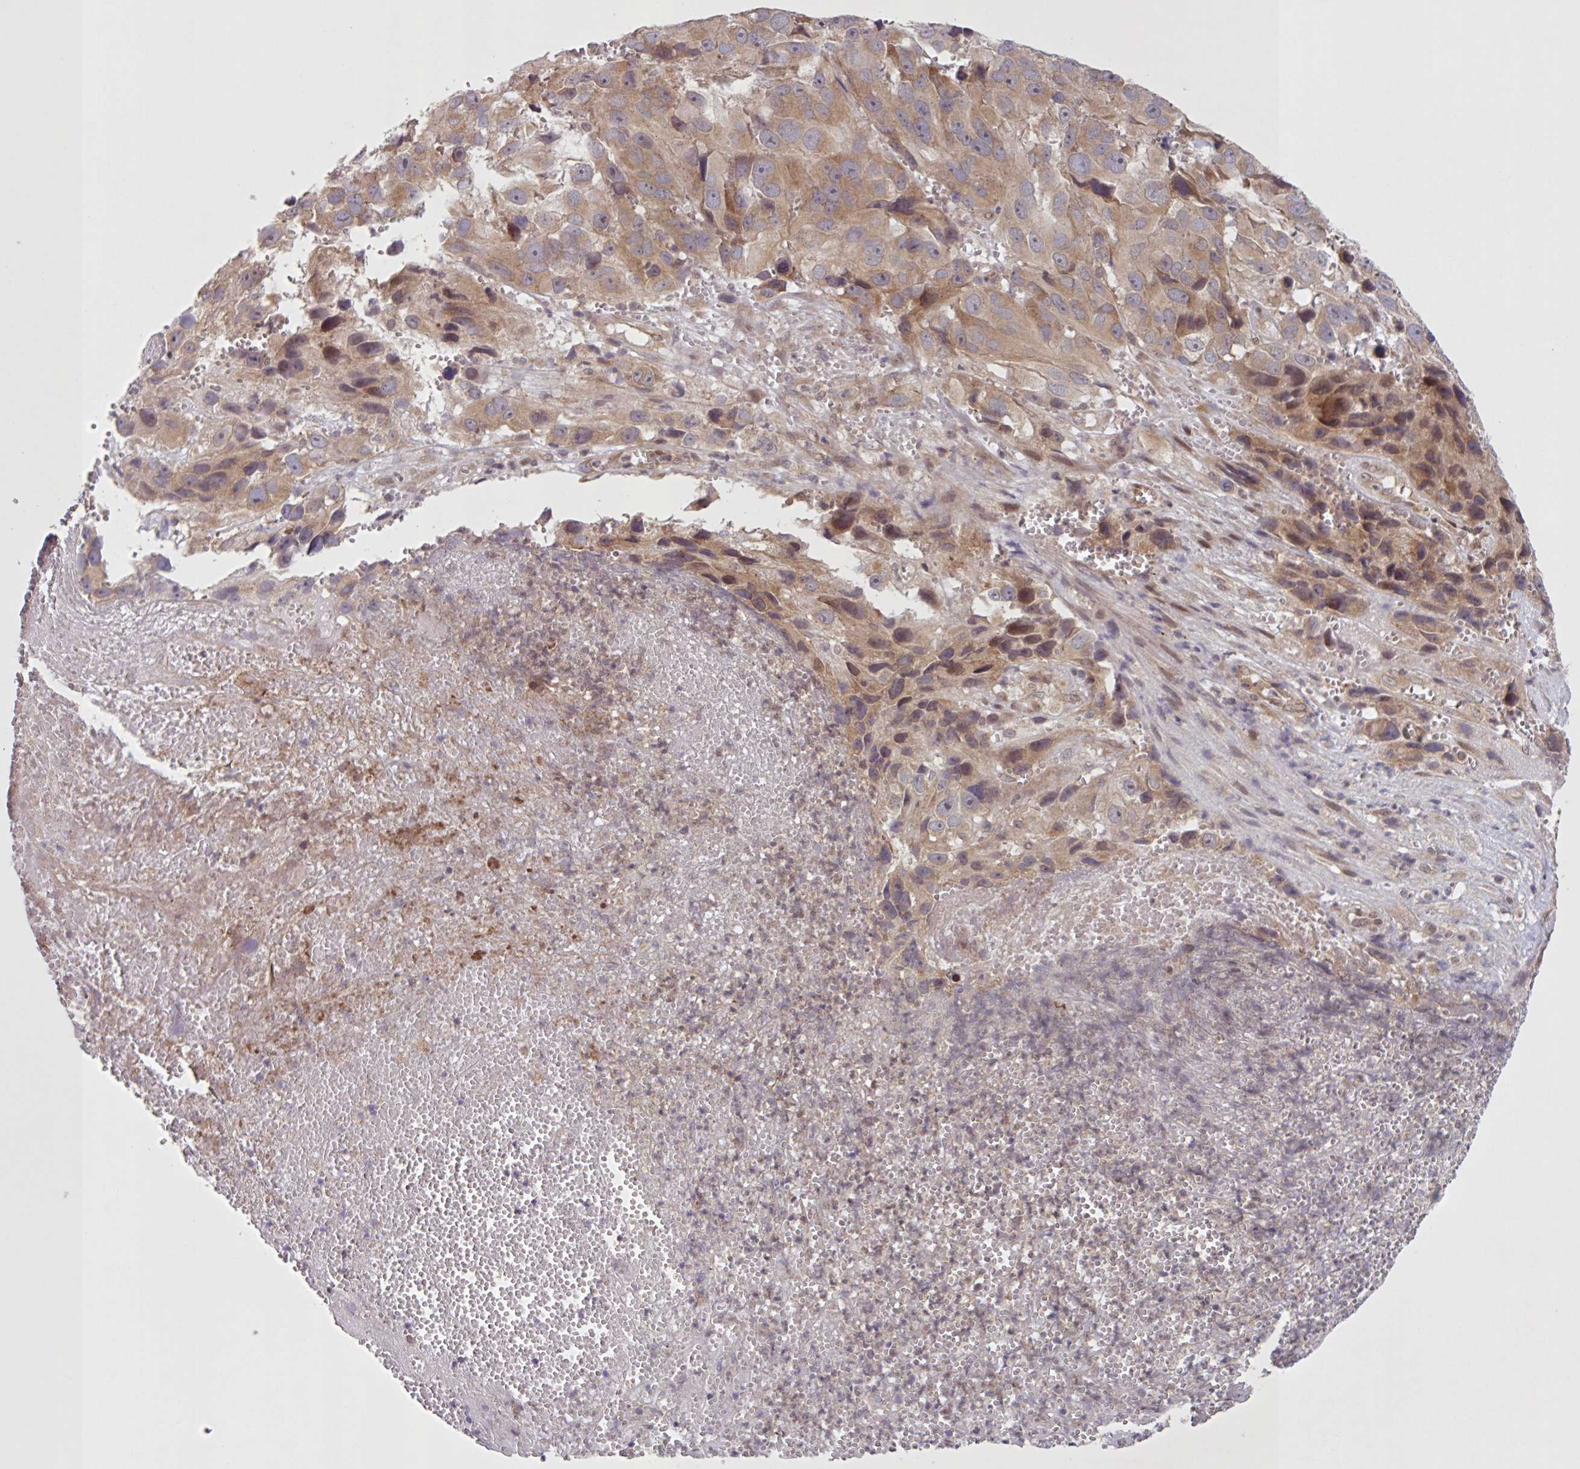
{"staining": {"intensity": "moderate", "quantity": ">75%", "location": "cytoplasmic/membranous"}, "tissue": "melanoma", "cell_type": "Tumor cells", "image_type": "cancer", "snomed": [{"axis": "morphology", "description": "Malignant melanoma, NOS"}, {"axis": "topography", "description": "Skin"}], "caption": "IHC image of melanoma stained for a protein (brown), which demonstrates medium levels of moderate cytoplasmic/membranous expression in about >75% of tumor cells.", "gene": "CAMLG", "patient": {"sex": "male", "age": 84}}